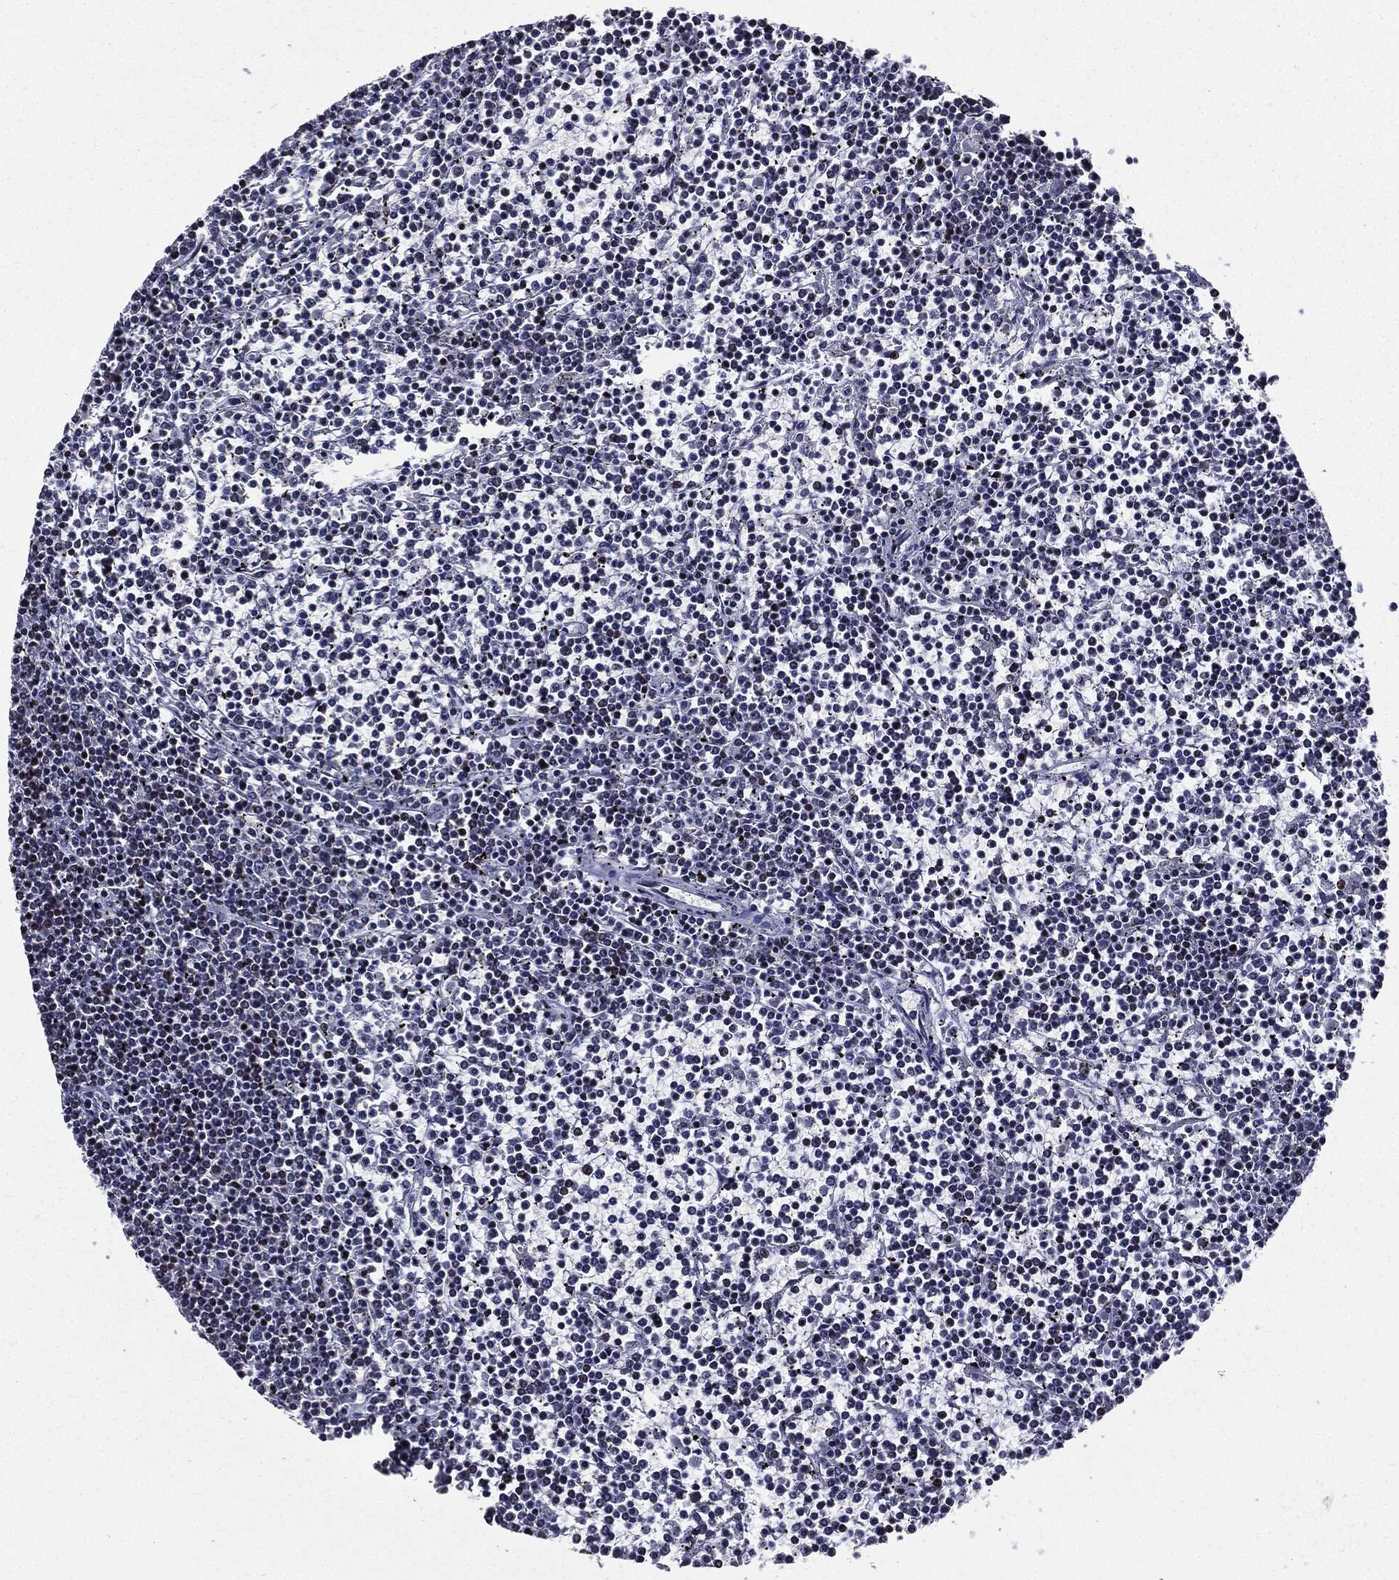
{"staining": {"intensity": "negative", "quantity": "none", "location": "none"}, "tissue": "lymphoma", "cell_type": "Tumor cells", "image_type": "cancer", "snomed": [{"axis": "morphology", "description": "Malignant lymphoma, non-Hodgkin's type, Low grade"}, {"axis": "topography", "description": "Spleen"}], "caption": "There is no significant staining in tumor cells of lymphoma.", "gene": "ZFP91", "patient": {"sex": "female", "age": 19}}